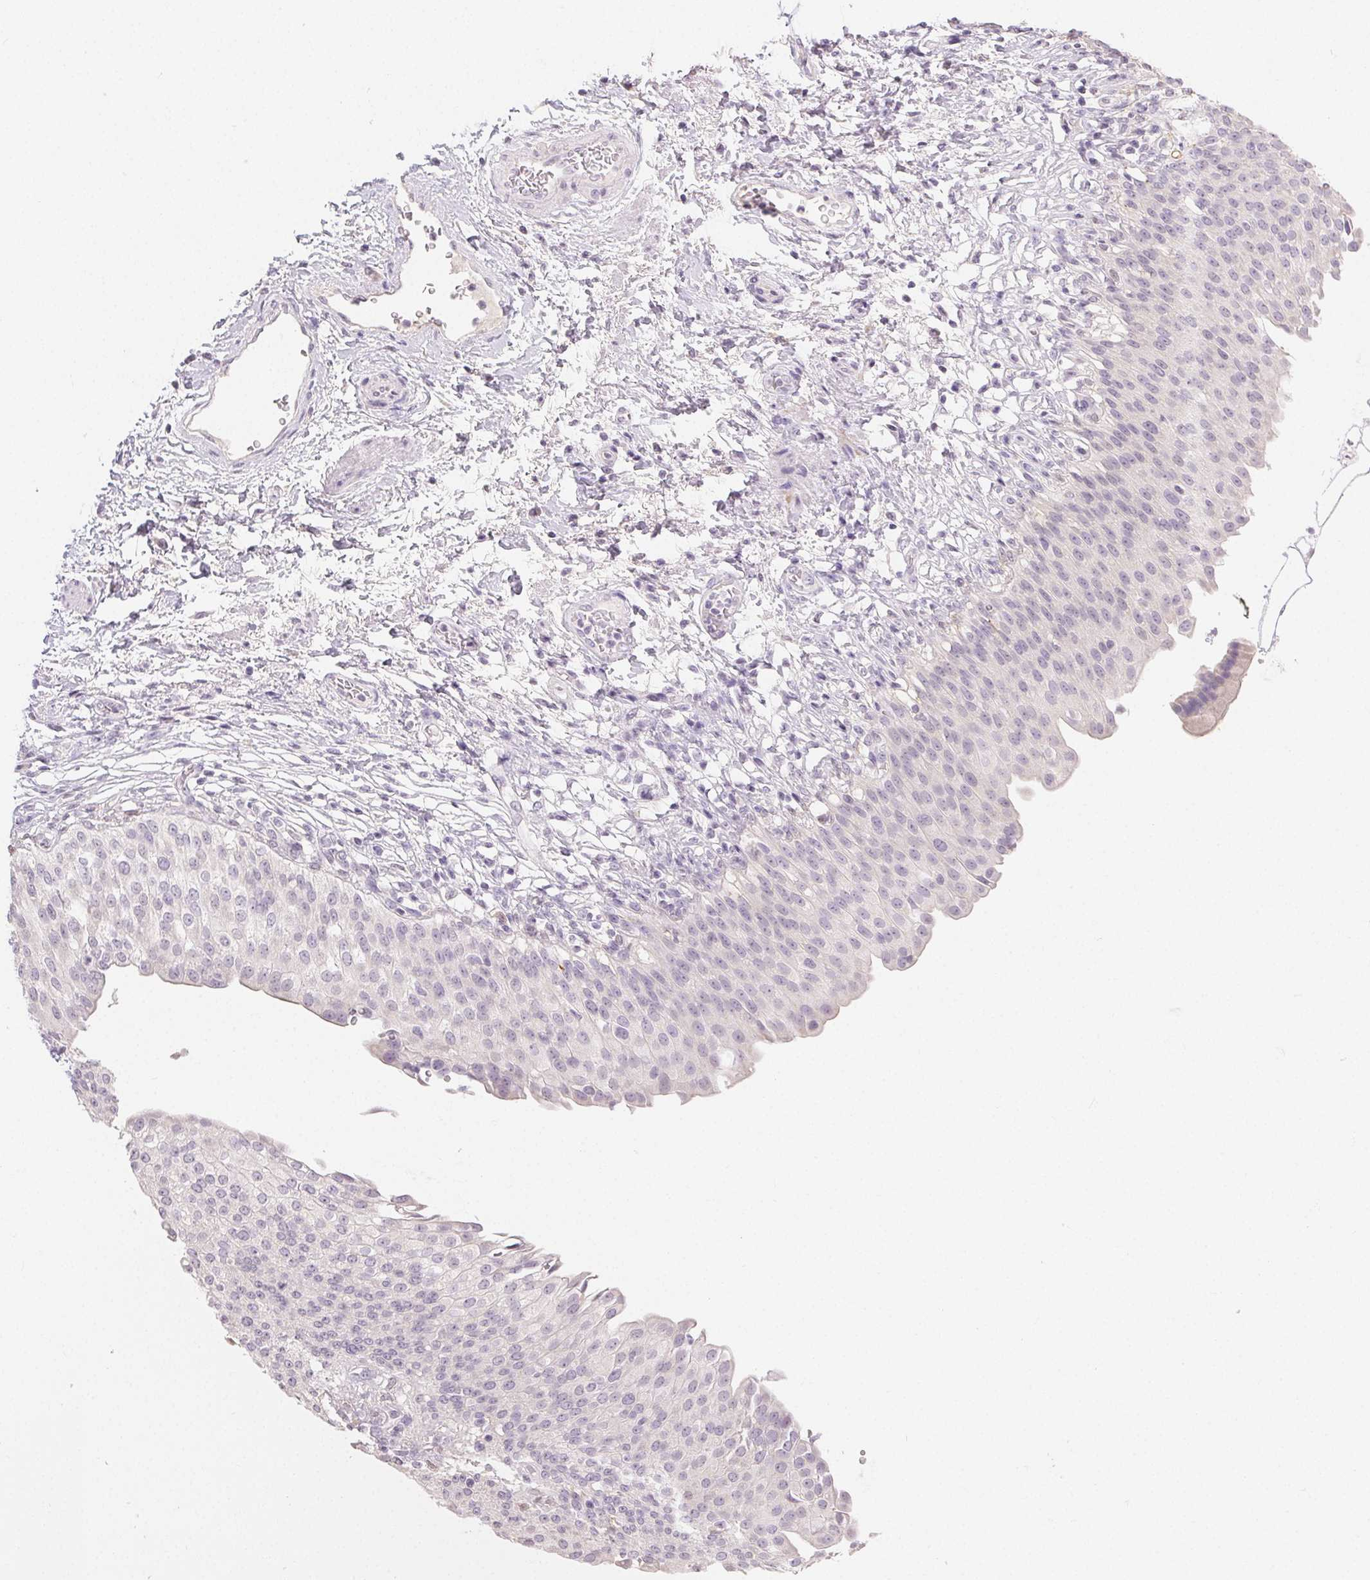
{"staining": {"intensity": "negative", "quantity": "none", "location": "none"}, "tissue": "urinary bladder", "cell_type": "Urothelial cells", "image_type": "normal", "snomed": [{"axis": "morphology", "description": "Normal tissue, NOS"}, {"axis": "topography", "description": "Urinary bladder"}, {"axis": "topography", "description": "Peripheral nerve tissue"}], "caption": "Immunohistochemistry photomicrograph of unremarkable urinary bladder: urinary bladder stained with DAB (3,3'-diaminobenzidine) displays no significant protein expression in urothelial cells. (Brightfield microscopy of DAB (3,3'-diaminobenzidine) immunohistochemistry (IHC) at high magnification).", "gene": "MIOX", "patient": {"sex": "female", "age": 60}}